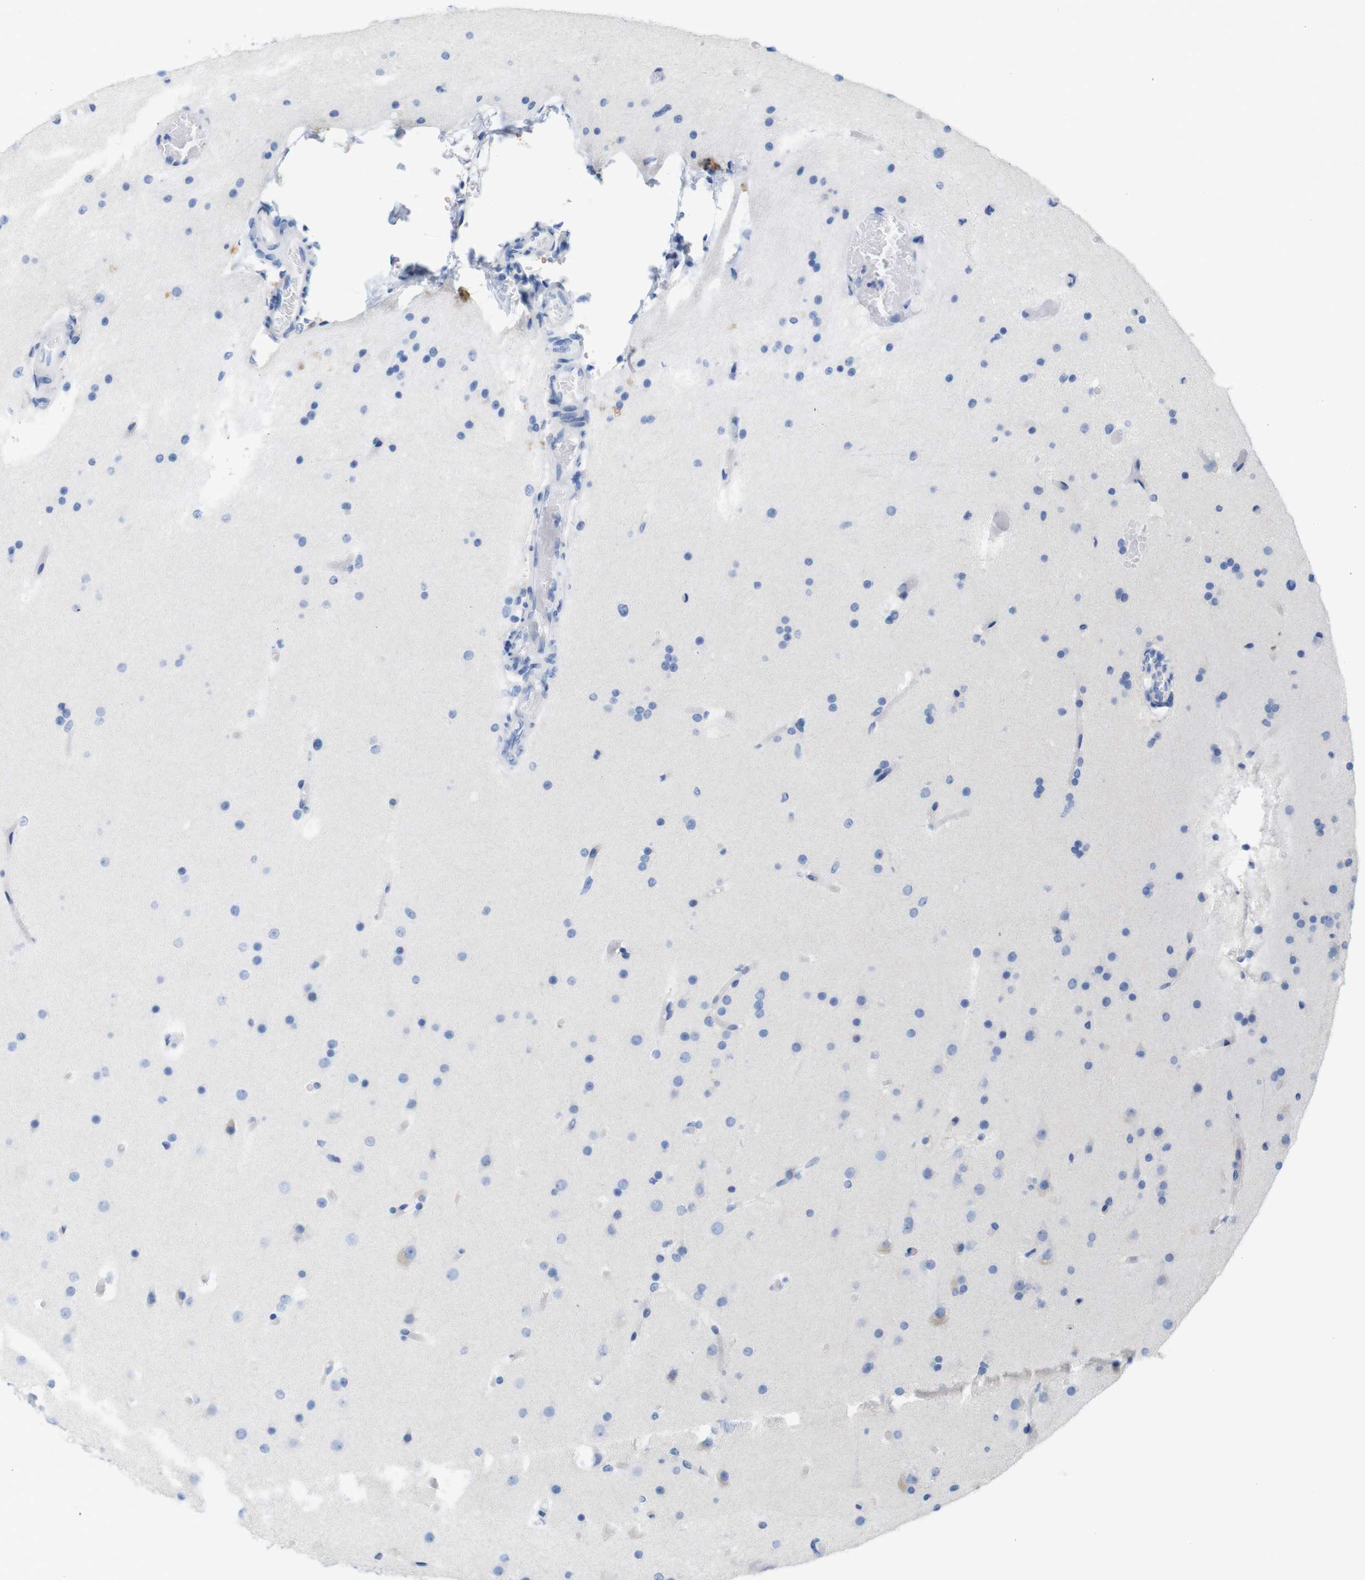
{"staining": {"intensity": "weak", "quantity": "<25%", "location": "cytoplasmic/membranous"}, "tissue": "glioma", "cell_type": "Tumor cells", "image_type": "cancer", "snomed": [{"axis": "morphology", "description": "Glioma, malignant, High grade"}, {"axis": "topography", "description": "Cerebral cortex"}], "caption": "Immunohistochemistry image of neoplastic tissue: glioma stained with DAB (3,3'-diaminobenzidine) exhibits no significant protein expression in tumor cells.", "gene": "LAG3", "patient": {"sex": "female", "age": 36}}